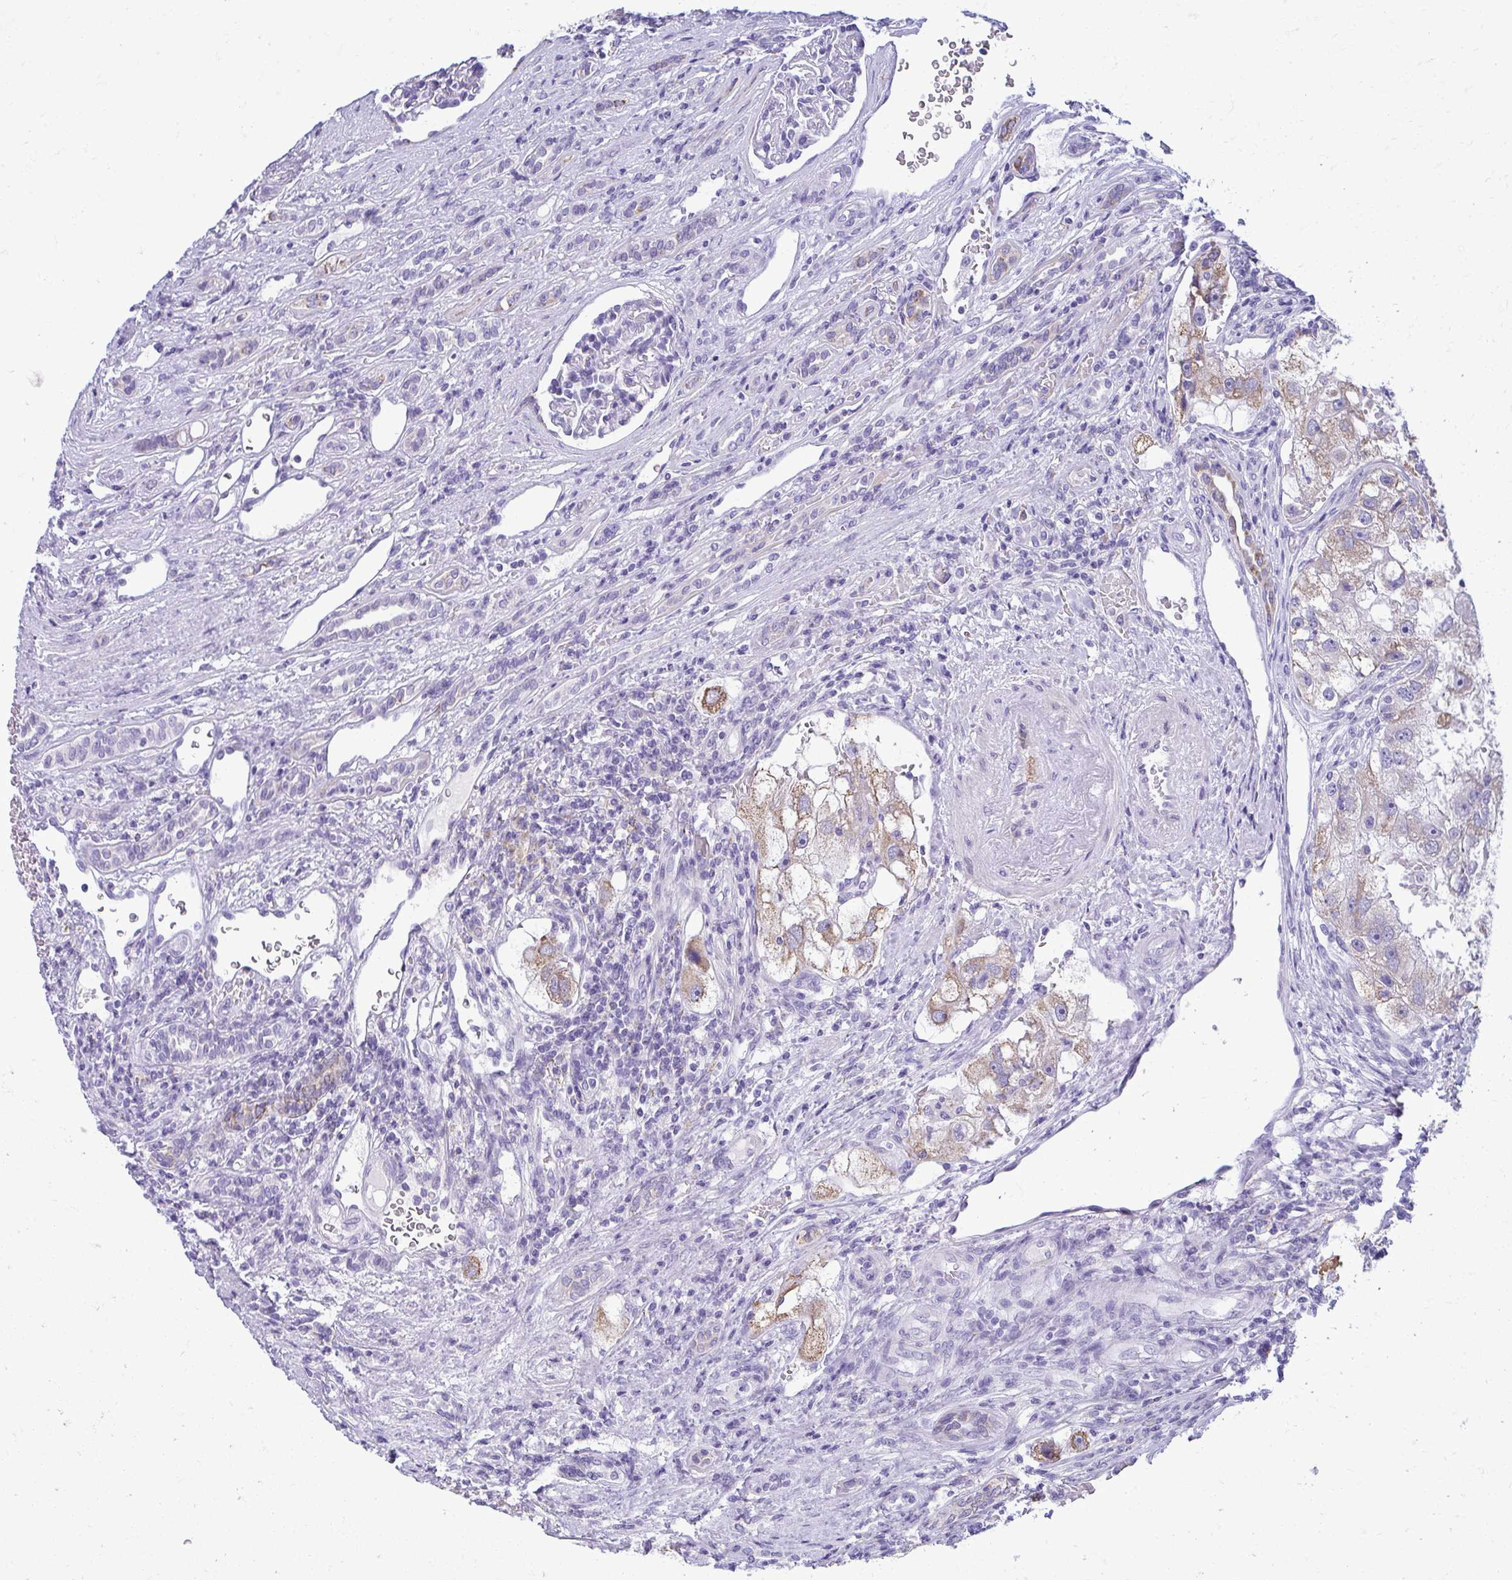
{"staining": {"intensity": "weak", "quantity": "25%-75%", "location": "cytoplasmic/membranous"}, "tissue": "renal cancer", "cell_type": "Tumor cells", "image_type": "cancer", "snomed": [{"axis": "morphology", "description": "Adenocarcinoma, NOS"}, {"axis": "topography", "description": "Kidney"}], "caption": "Immunohistochemical staining of renal cancer shows weak cytoplasmic/membranous protein expression in about 25%-75% of tumor cells.", "gene": "AIG1", "patient": {"sex": "male", "age": 63}}